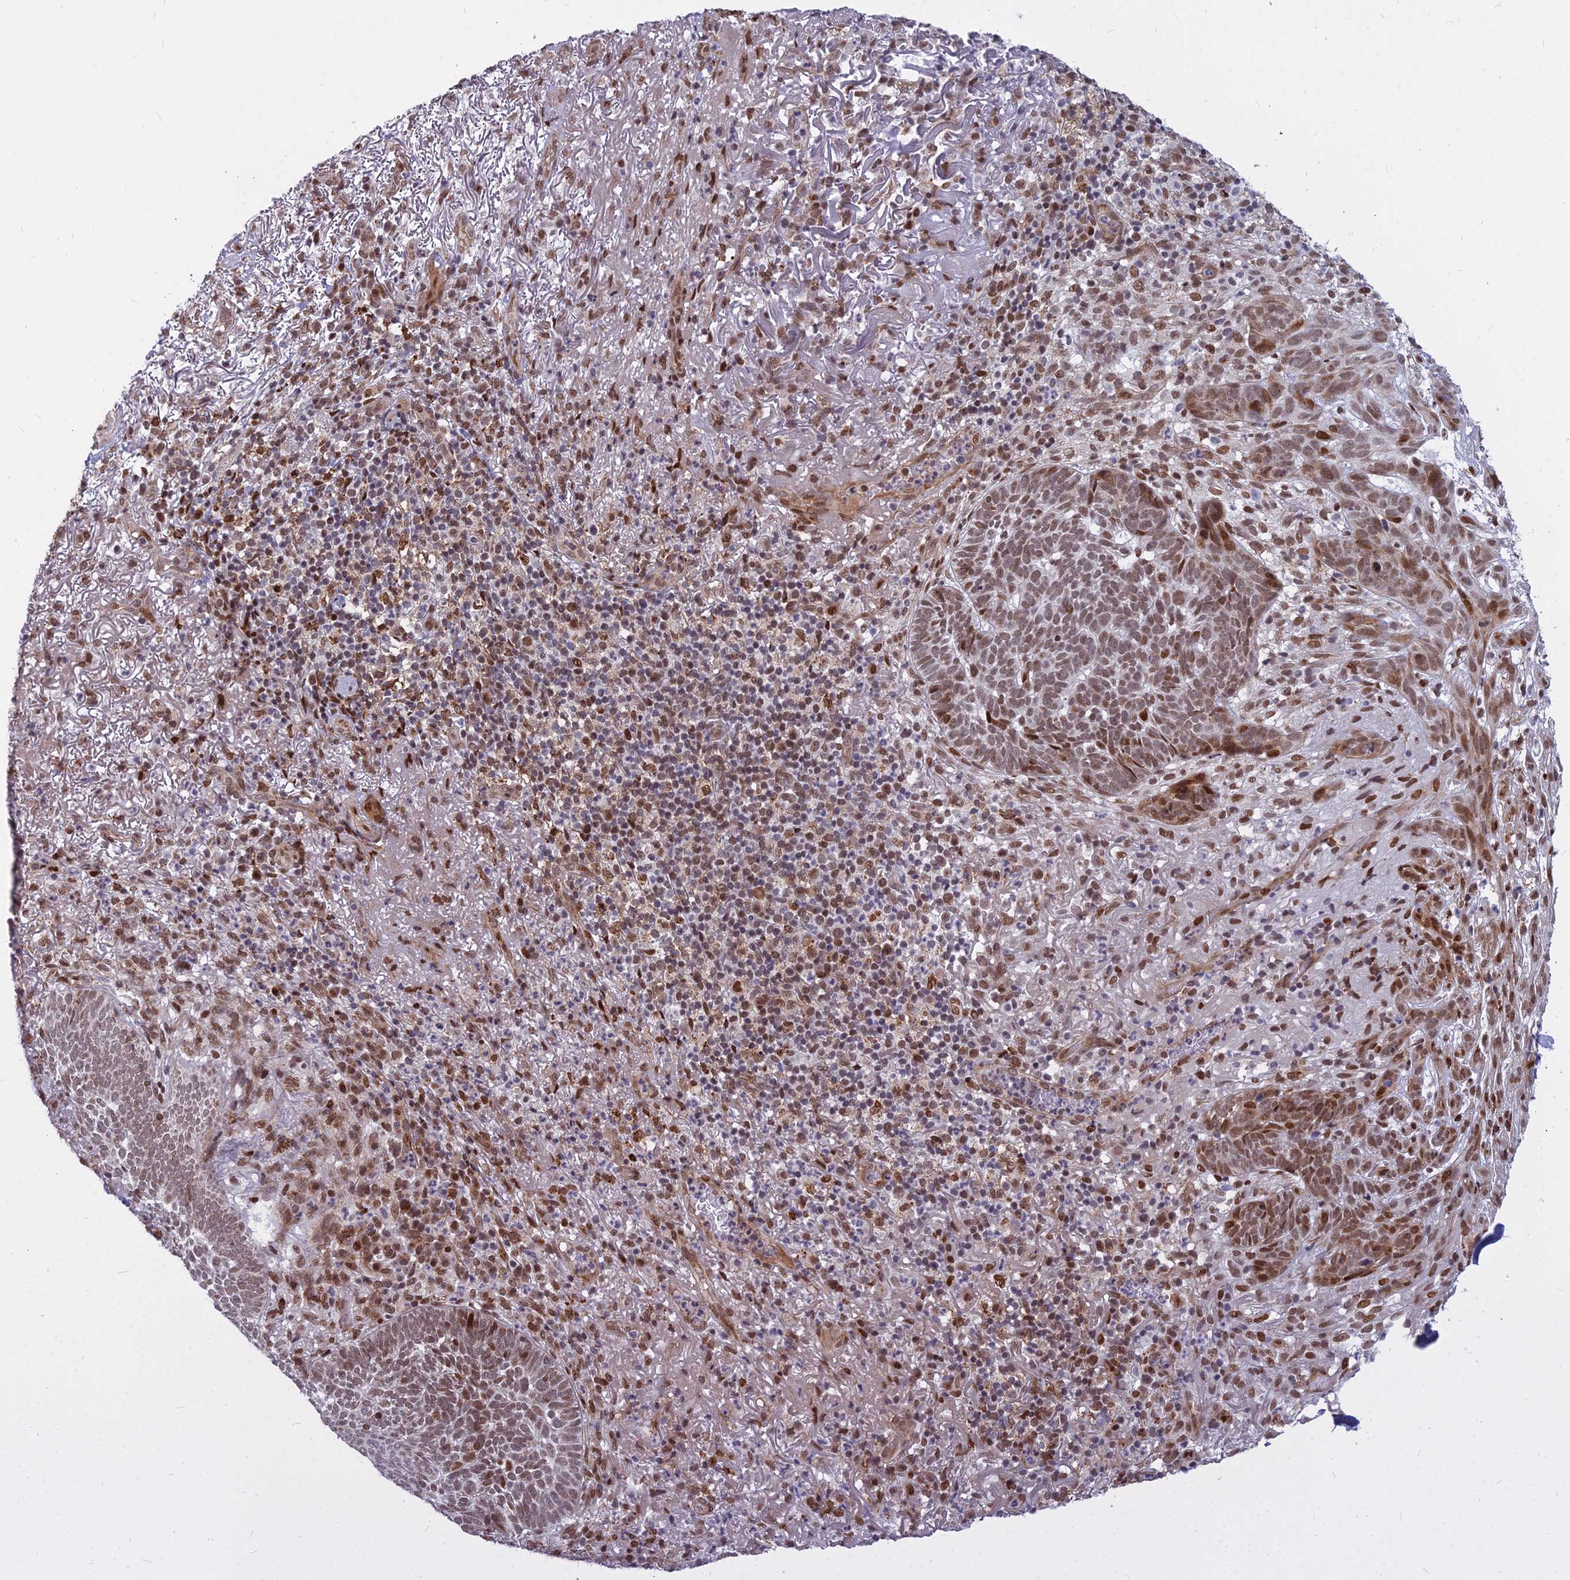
{"staining": {"intensity": "moderate", "quantity": ">75%", "location": "nuclear"}, "tissue": "skin cancer", "cell_type": "Tumor cells", "image_type": "cancer", "snomed": [{"axis": "morphology", "description": "Basal cell carcinoma"}, {"axis": "topography", "description": "Skin"}], "caption": "Protein expression by IHC displays moderate nuclear staining in approximately >75% of tumor cells in skin cancer. (DAB (3,3'-diaminobenzidine) IHC with brightfield microscopy, high magnification).", "gene": "ALG10", "patient": {"sex": "female", "age": 78}}